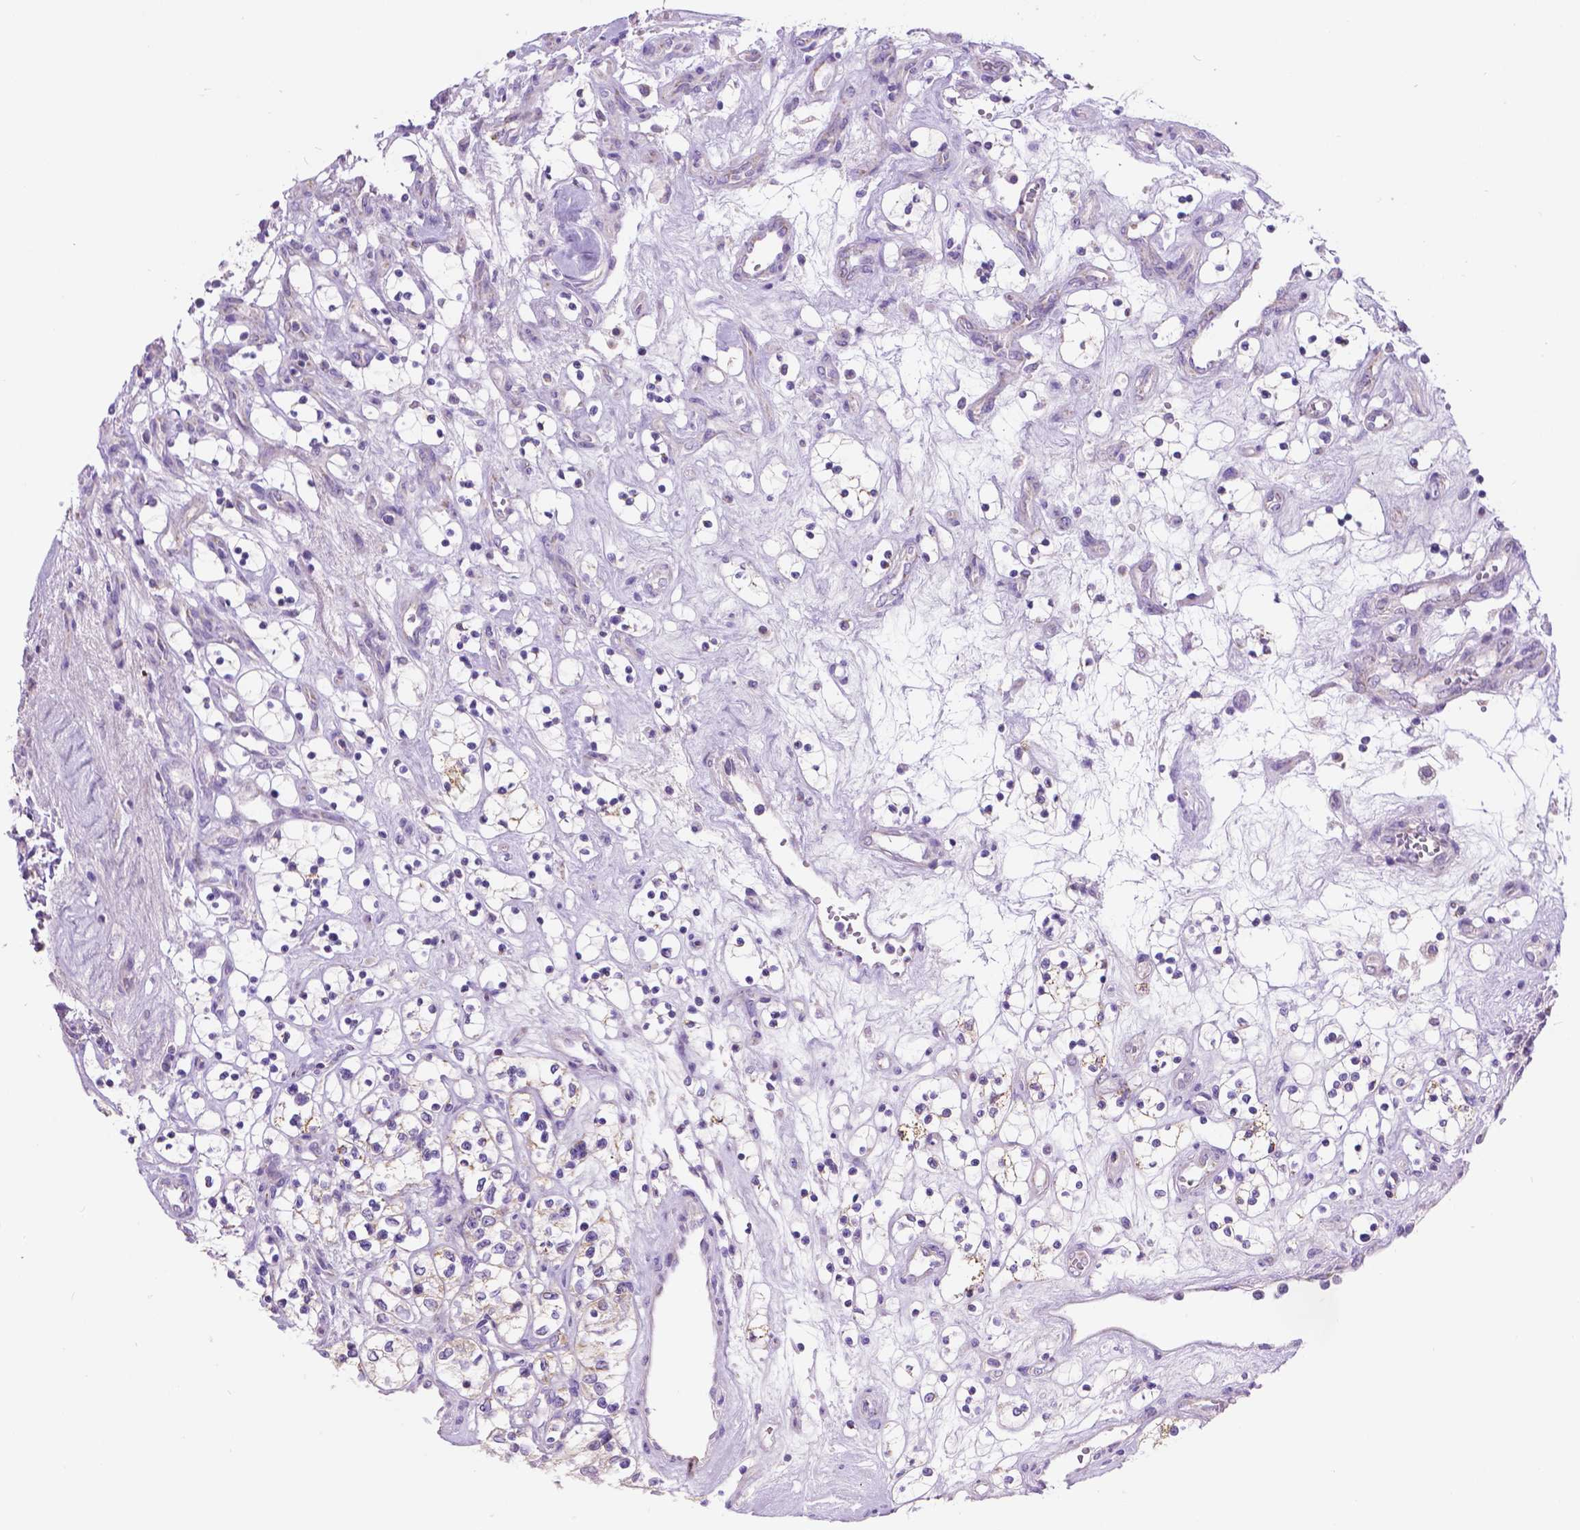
{"staining": {"intensity": "negative", "quantity": "none", "location": "none"}, "tissue": "renal cancer", "cell_type": "Tumor cells", "image_type": "cancer", "snomed": [{"axis": "morphology", "description": "Adenocarcinoma, NOS"}, {"axis": "topography", "description": "Kidney"}], "caption": "DAB immunohistochemical staining of human renal adenocarcinoma displays no significant expression in tumor cells. (DAB (3,3'-diaminobenzidine) immunohistochemistry (IHC), high magnification).", "gene": "CSPG5", "patient": {"sex": "female", "age": 69}}